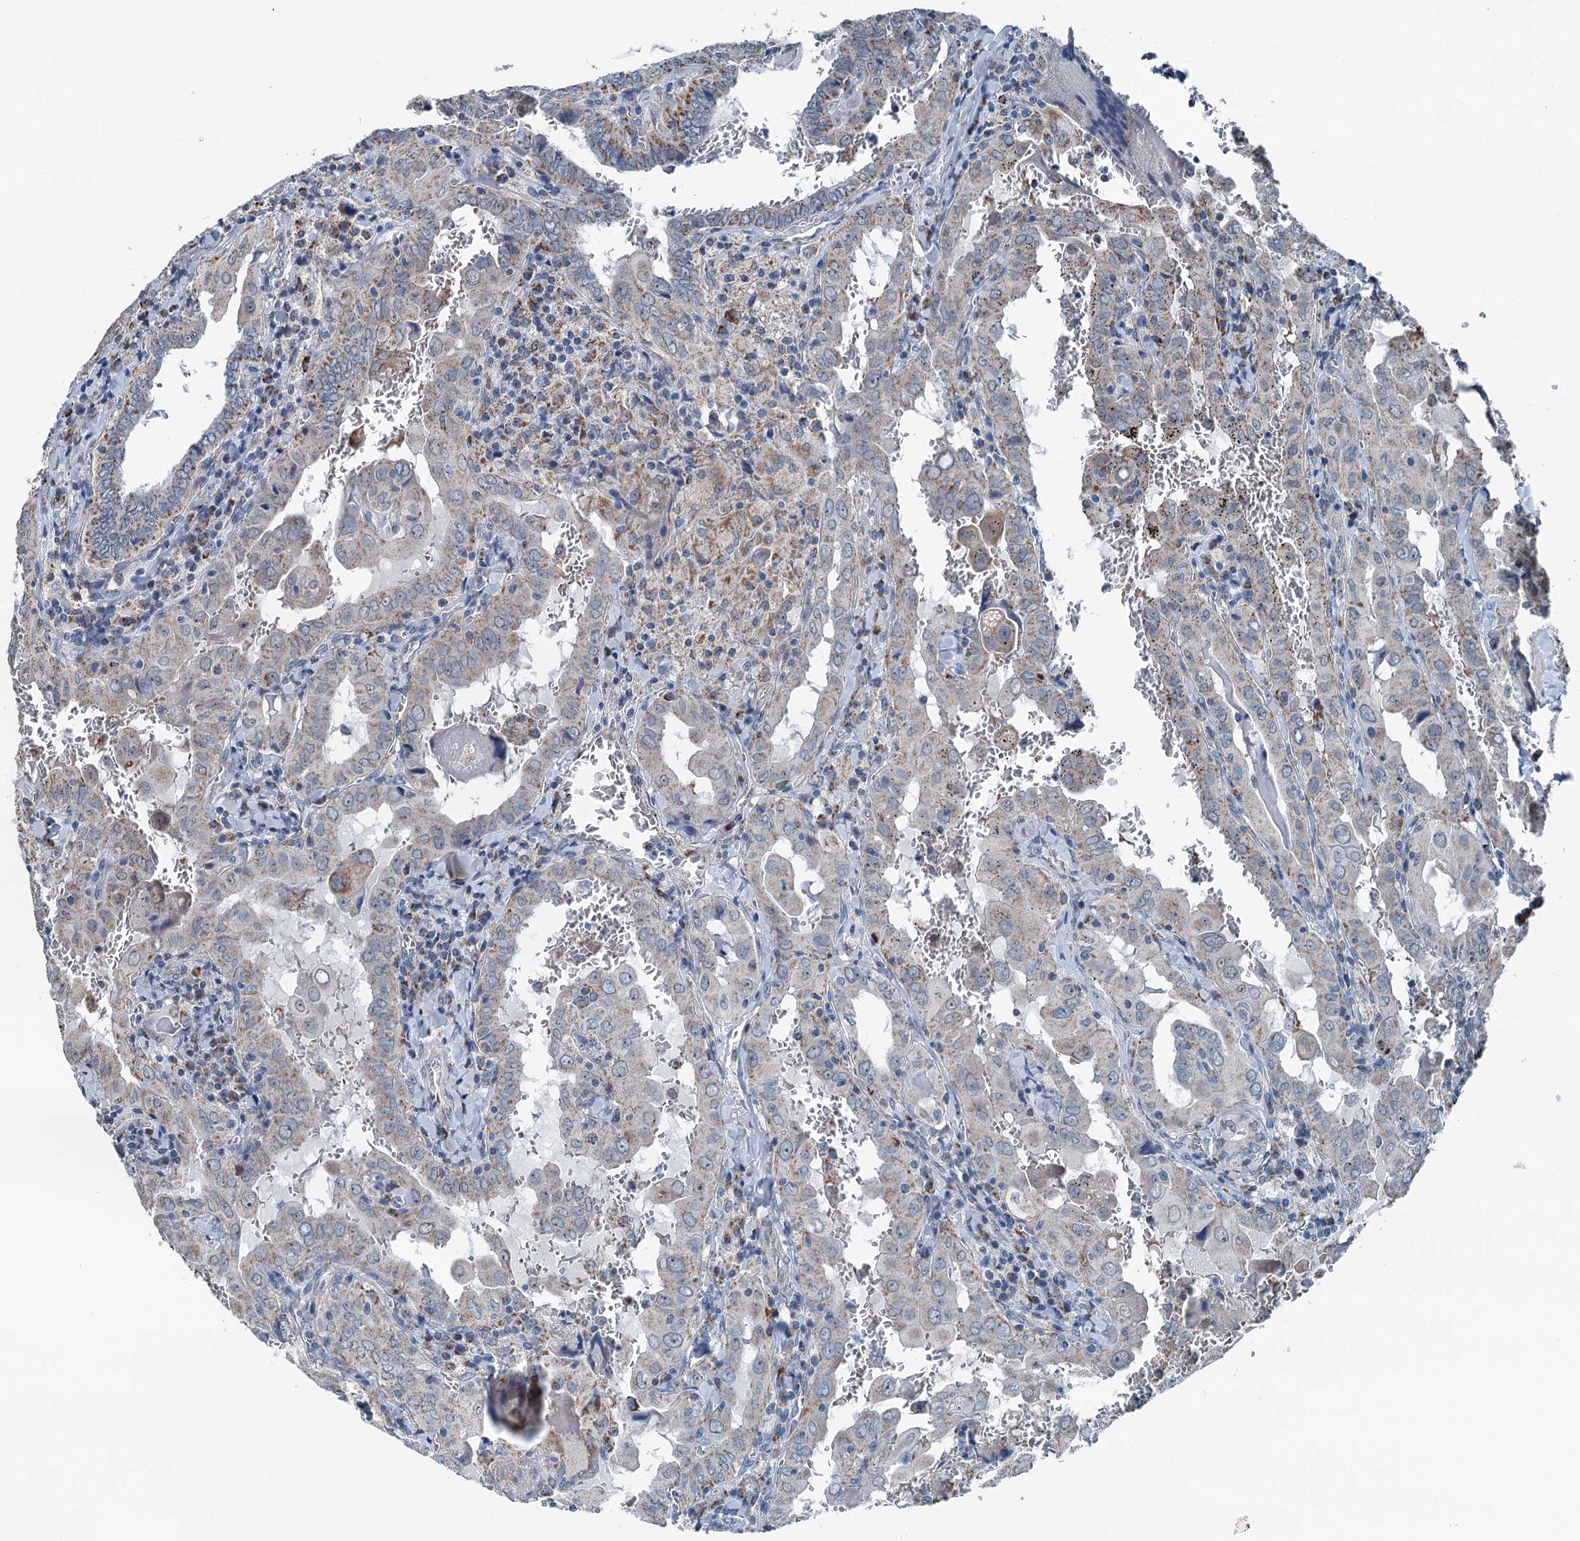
{"staining": {"intensity": "strong", "quantity": "25%-75%", "location": "cytoplasmic/membranous"}, "tissue": "thyroid cancer", "cell_type": "Tumor cells", "image_type": "cancer", "snomed": [{"axis": "morphology", "description": "Papillary adenocarcinoma, NOS"}, {"axis": "topography", "description": "Thyroid gland"}], "caption": "Immunohistochemistry (IHC) (DAB (3,3'-diaminobenzidine)) staining of human thyroid papillary adenocarcinoma exhibits strong cytoplasmic/membranous protein expression in about 25%-75% of tumor cells.", "gene": "TRPT1", "patient": {"sex": "female", "age": 72}}